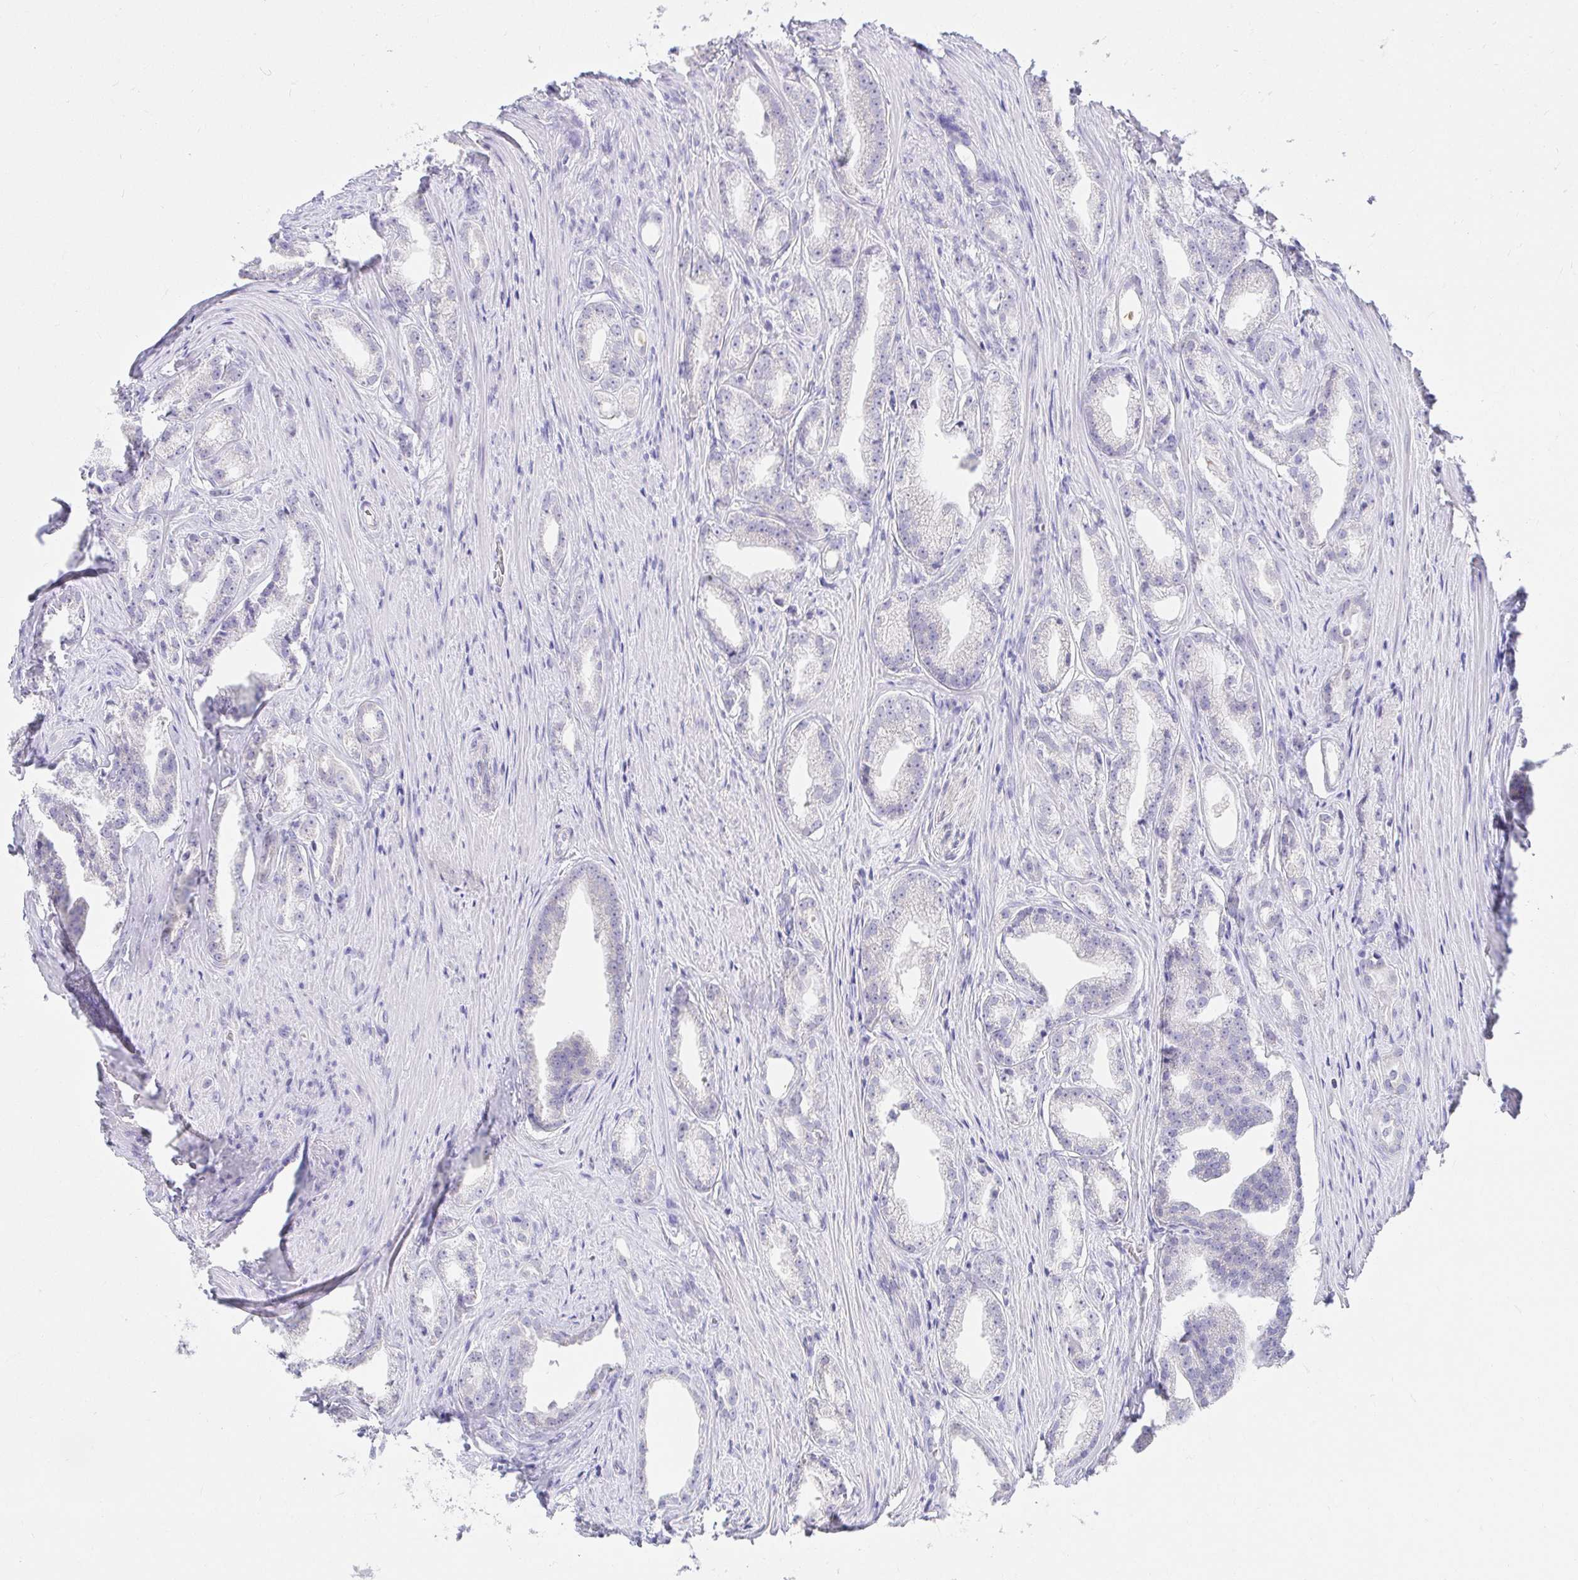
{"staining": {"intensity": "negative", "quantity": "none", "location": "none"}, "tissue": "prostate cancer", "cell_type": "Tumor cells", "image_type": "cancer", "snomed": [{"axis": "morphology", "description": "Adenocarcinoma, Low grade"}, {"axis": "topography", "description": "Prostate"}], "caption": "Photomicrograph shows no significant protein expression in tumor cells of prostate cancer (adenocarcinoma (low-grade)).", "gene": "VGLL1", "patient": {"sex": "male", "age": 65}}